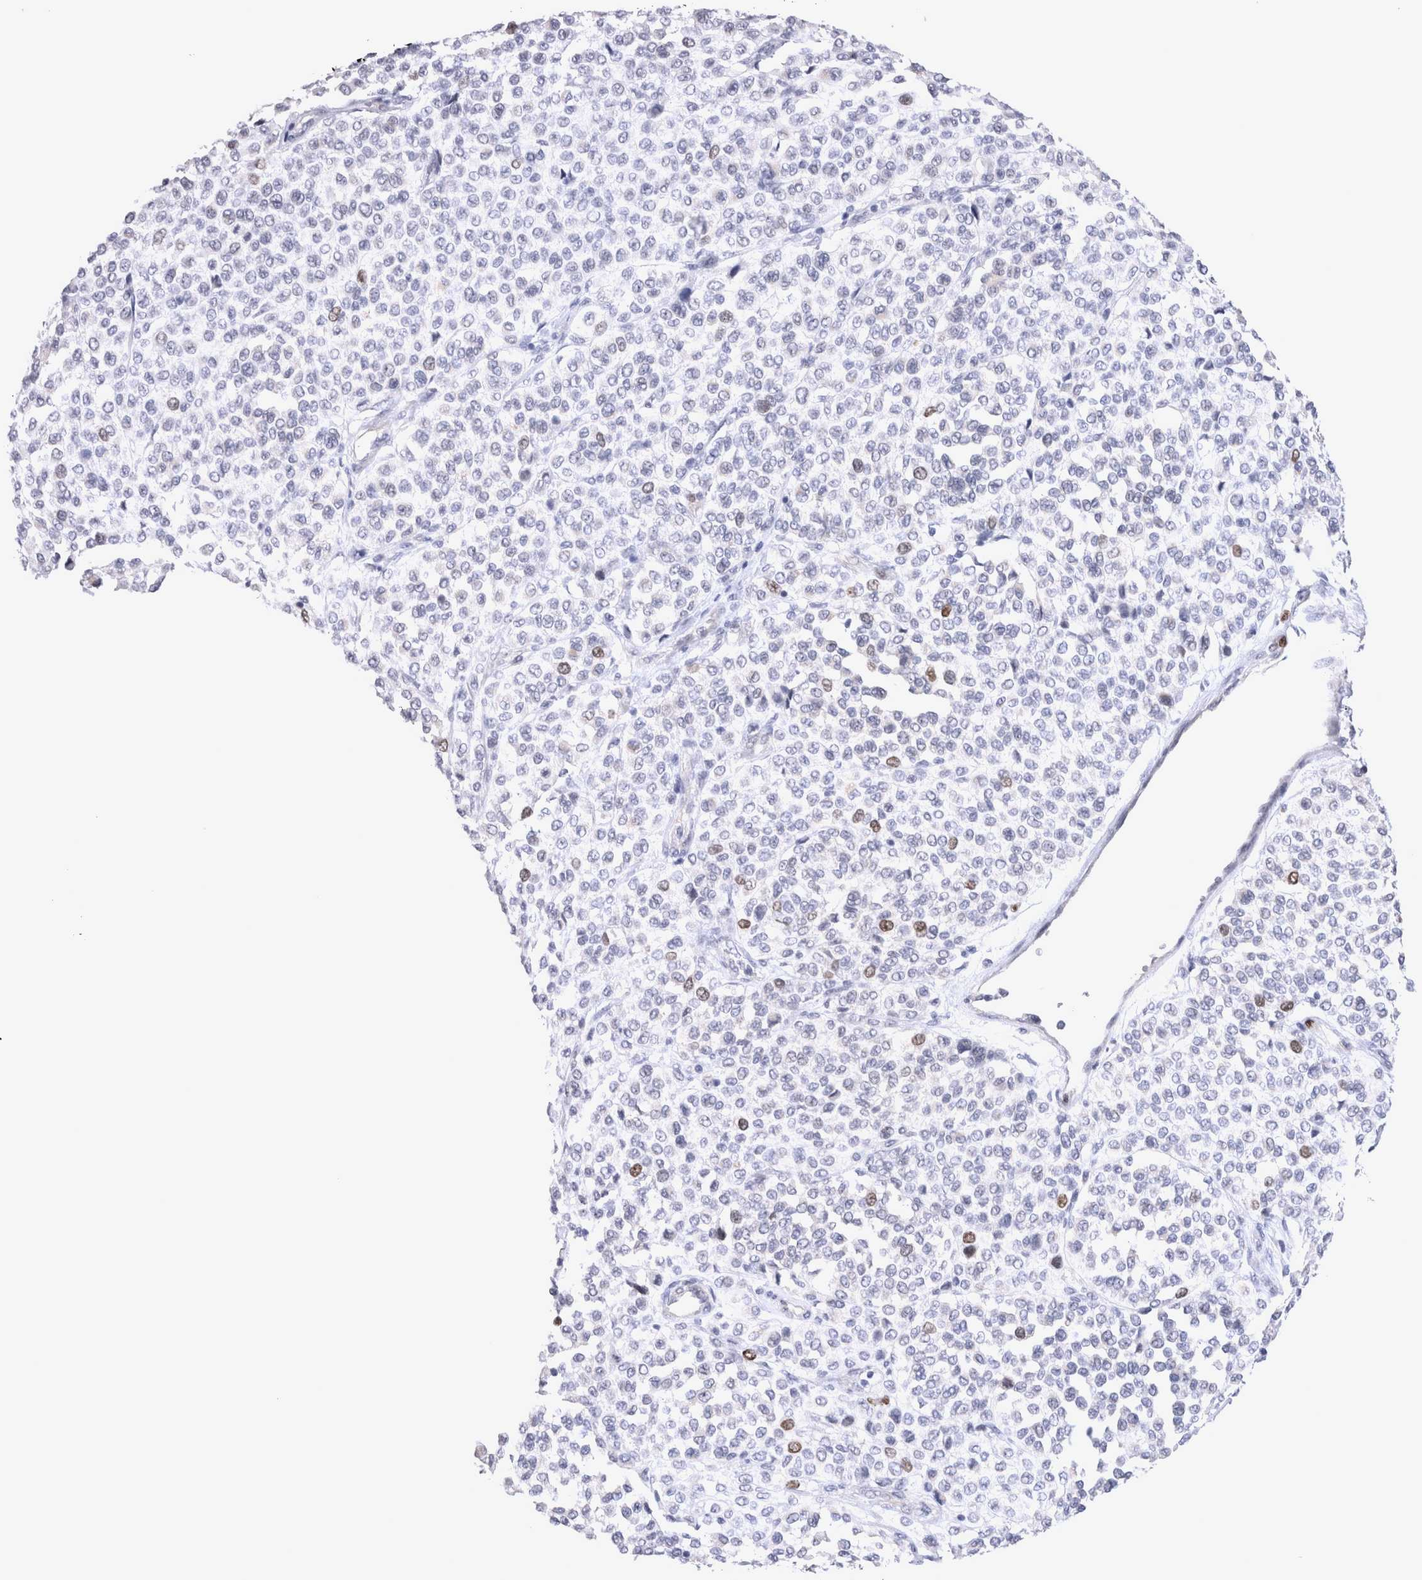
{"staining": {"intensity": "moderate", "quantity": "<25%", "location": "nuclear"}, "tissue": "melanoma", "cell_type": "Tumor cells", "image_type": "cancer", "snomed": [{"axis": "morphology", "description": "Malignant melanoma, Metastatic site"}, {"axis": "topography", "description": "Pancreas"}], "caption": "Immunohistochemical staining of melanoma shows moderate nuclear protein expression in approximately <25% of tumor cells. The protein is shown in brown color, while the nuclei are stained blue.", "gene": "KIF18B", "patient": {"sex": "female", "age": 30}}